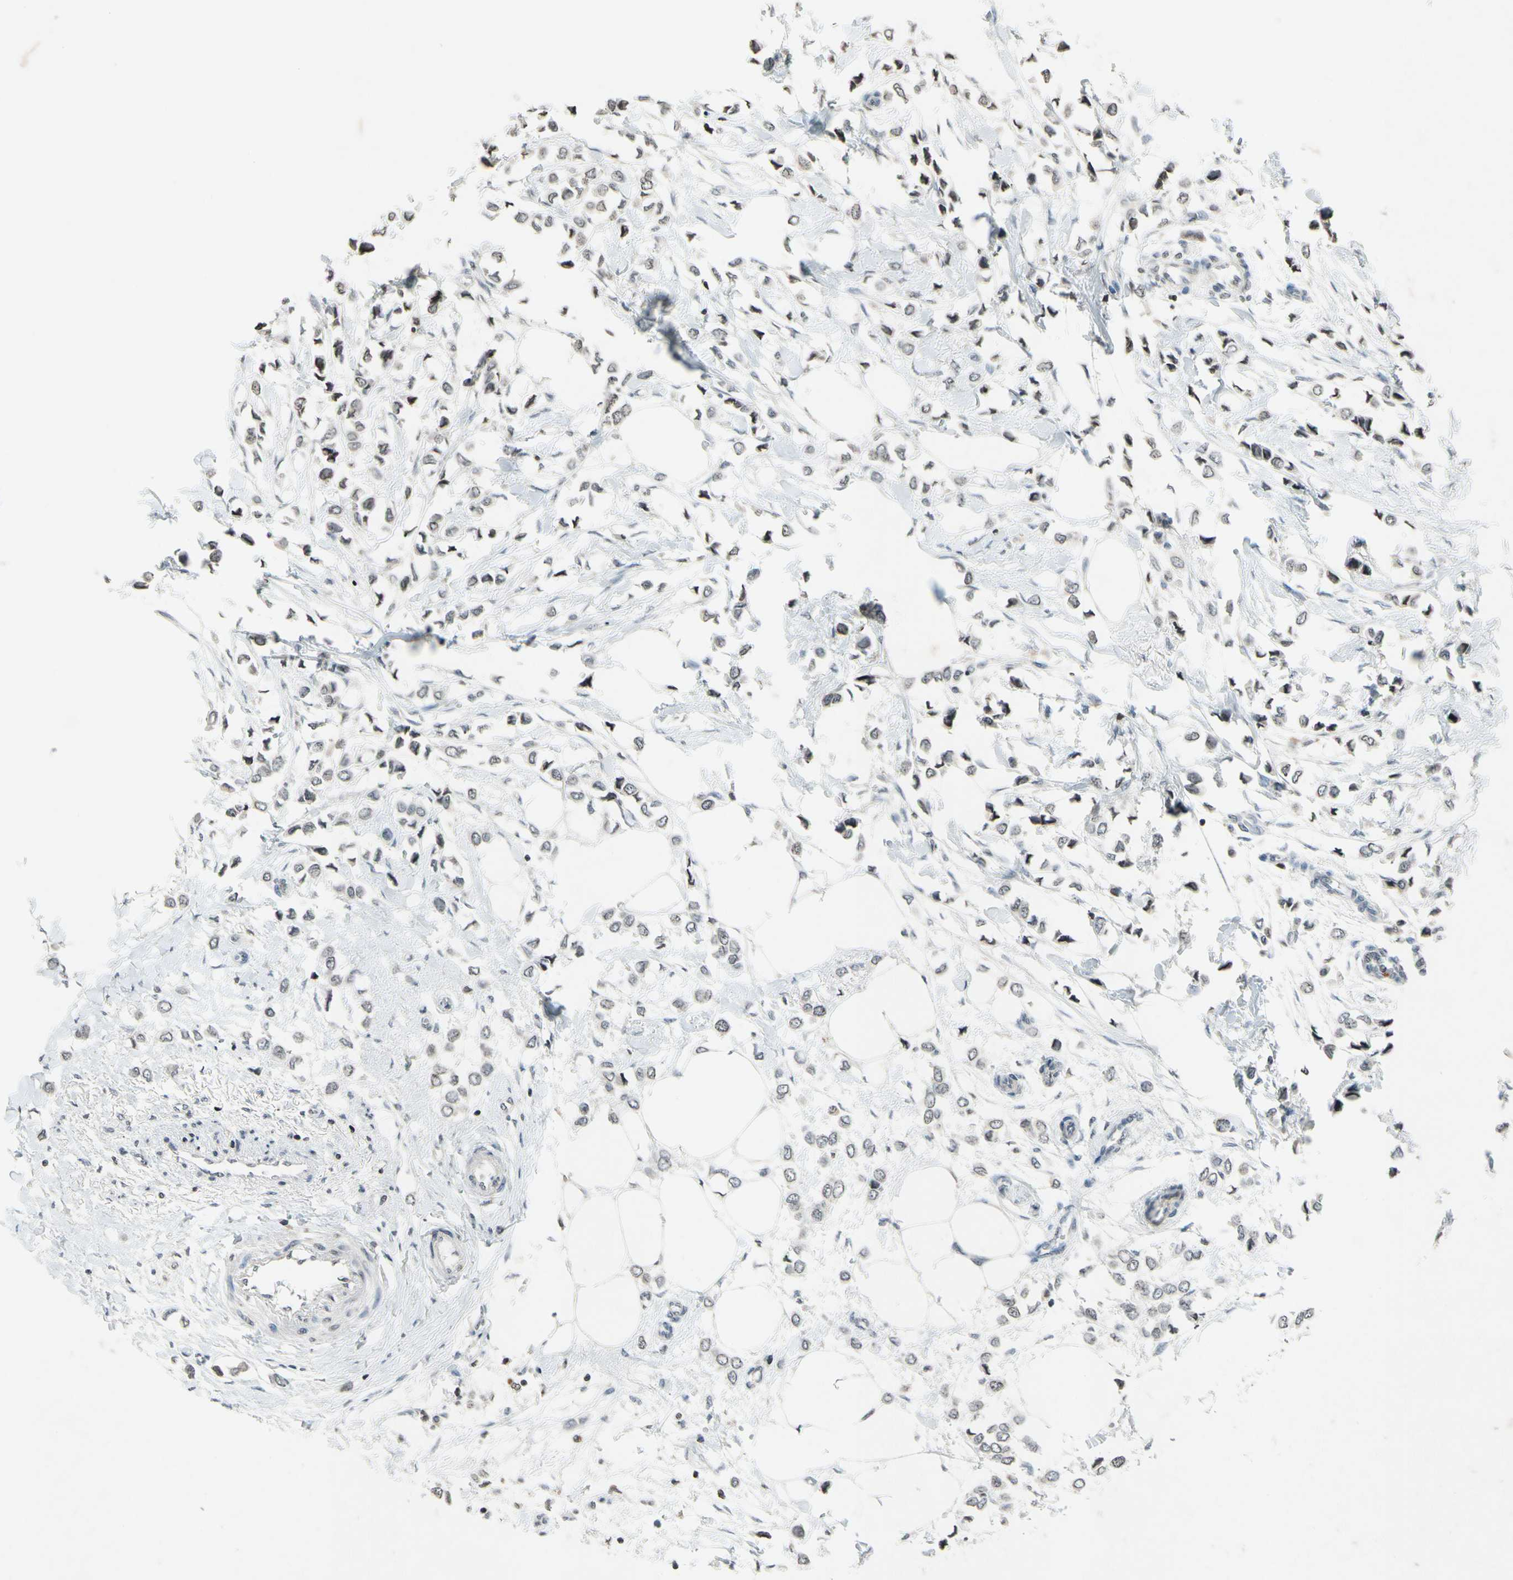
{"staining": {"intensity": "weak", "quantity": "25%-75%", "location": "cytoplasmic/membranous"}, "tissue": "breast cancer", "cell_type": "Tumor cells", "image_type": "cancer", "snomed": [{"axis": "morphology", "description": "Lobular carcinoma"}, {"axis": "topography", "description": "Breast"}], "caption": "DAB (3,3'-diaminobenzidine) immunohistochemical staining of breast cancer shows weak cytoplasmic/membranous protein expression in about 25%-75% of tumor cells.", "gene": "CLDN11", "patient": {"sex": "female", "age": 51}}